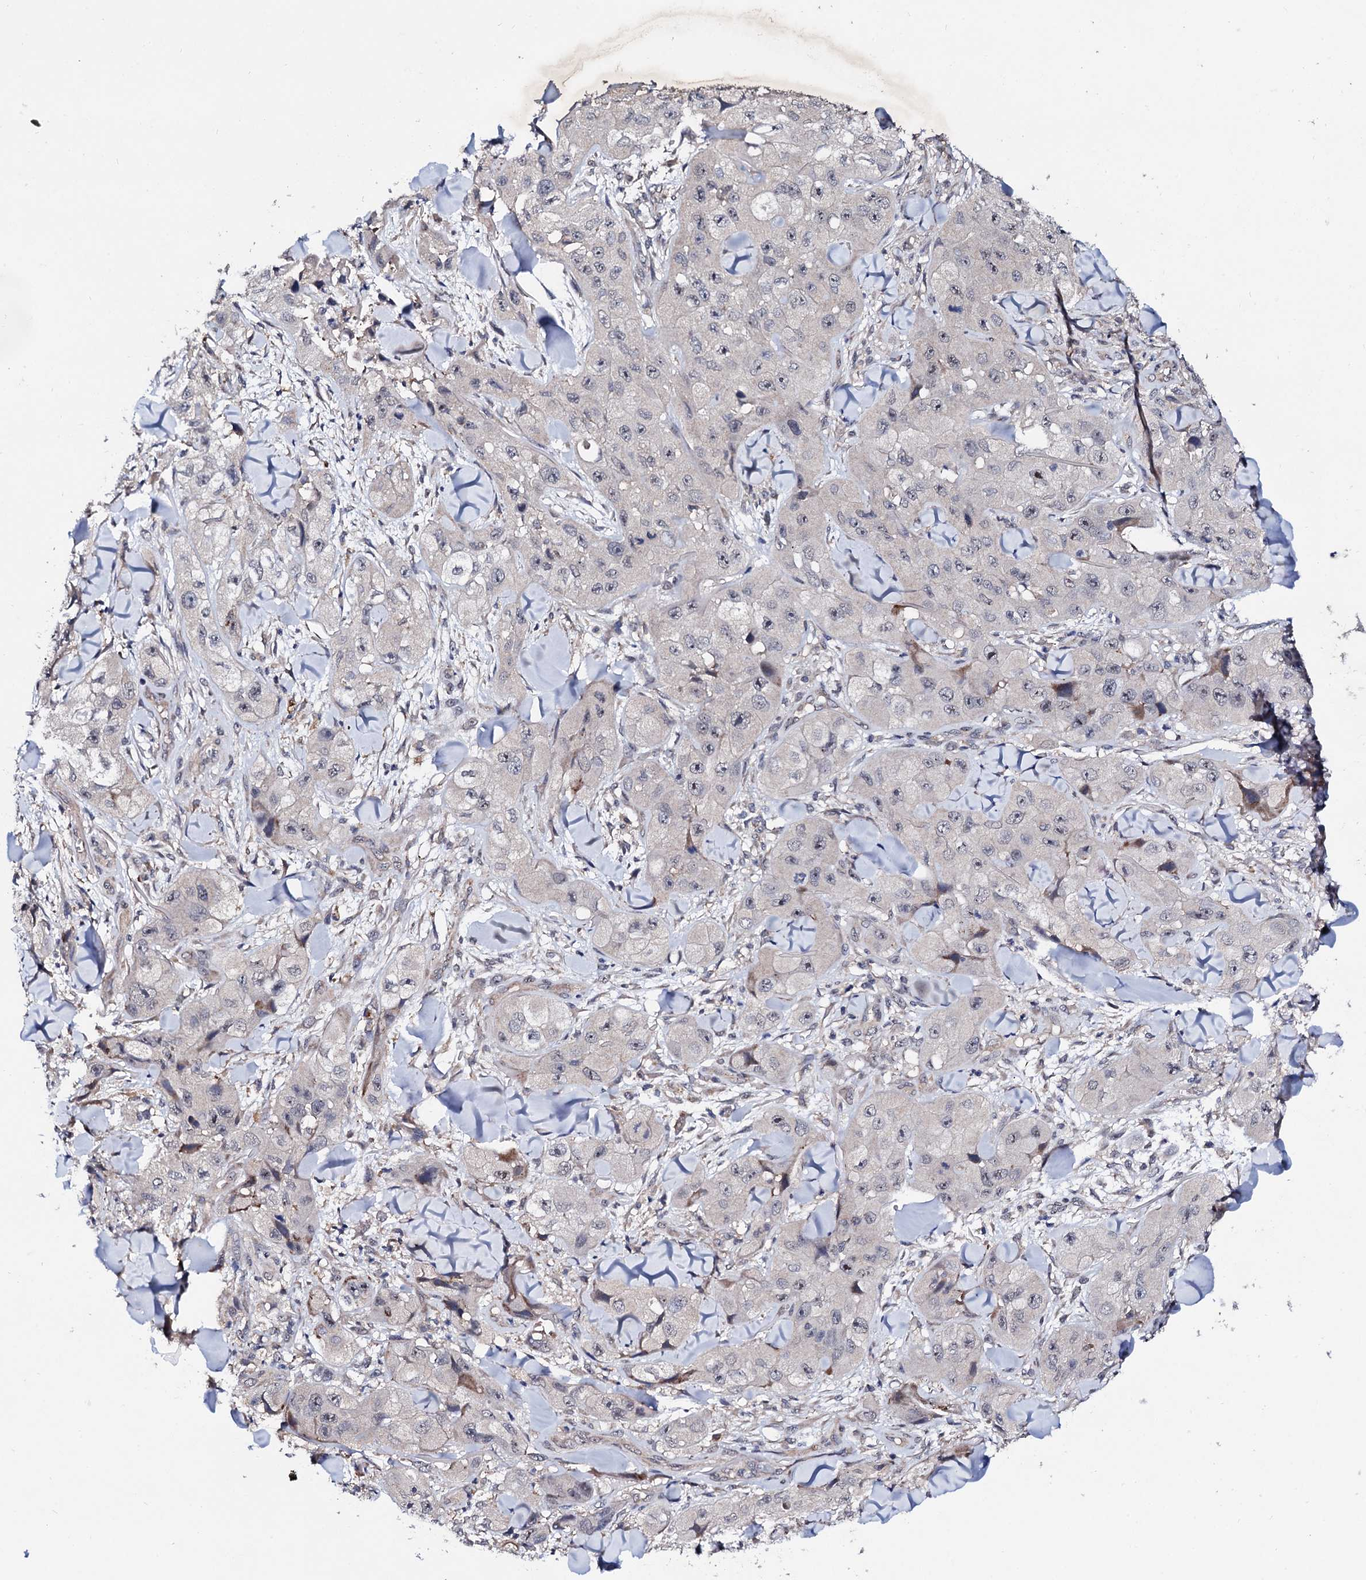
{"staining": {"intensity": "negative", "quantity": "none", "location": "none"}, "tissue": "skin cancer", "cell_type": "Tumor cells", "image_type": "cancer", "snomed": [{"axis": "morphology", "description": "Squamous cell carcinoma, NOS"}, {"axis": "topography", "description": "Skin"}, {"axis": "topography", "description": "Subcutis"}], "caption": "A photomicrograph of human skin cancer is negative for staining in tumor cells.", "gene": "IP6K1", "patient": {"sex": "male", "age": 73}}